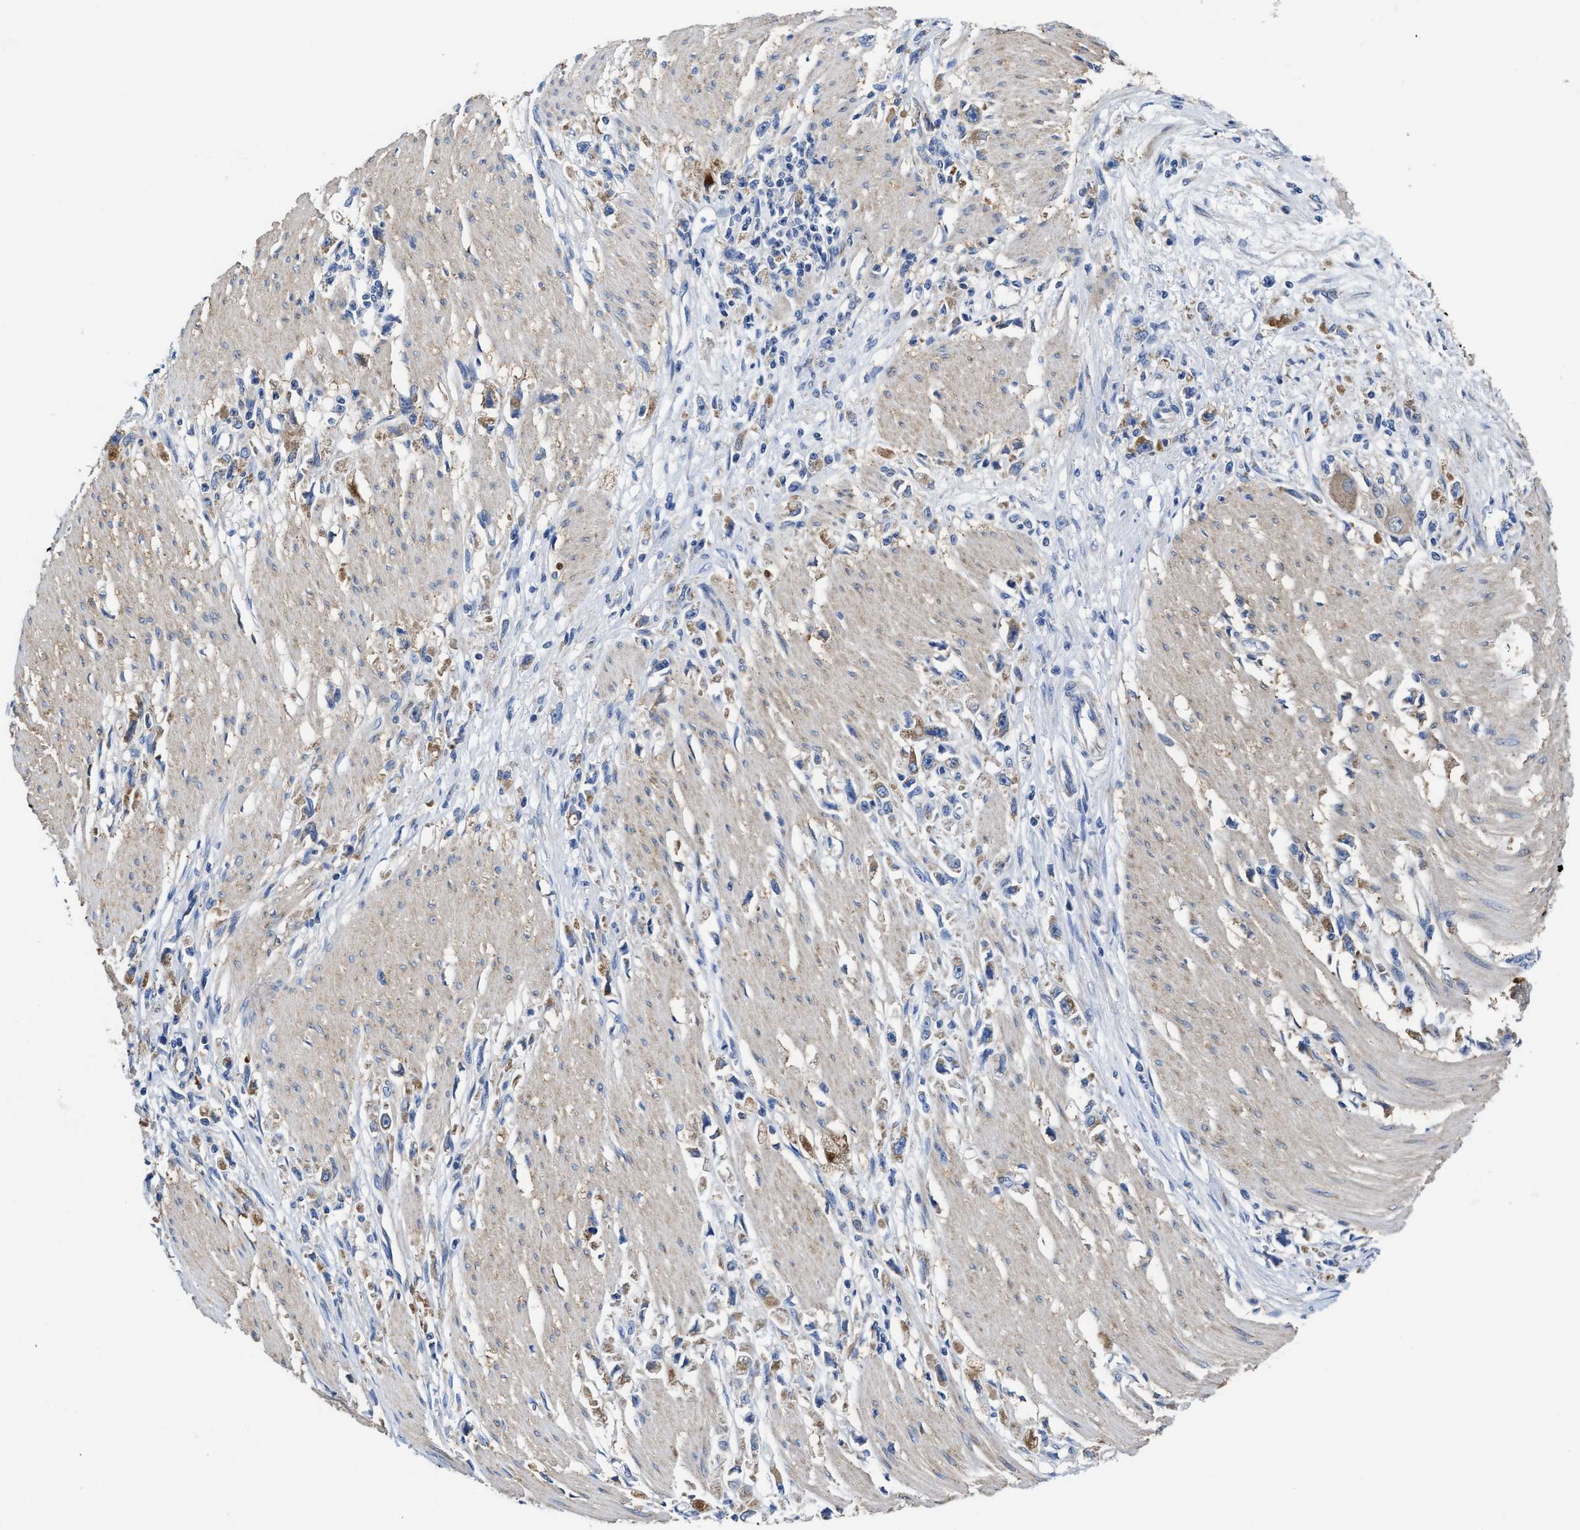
{"staining": {"intensity": "moderate", "quantity": "<25%", "location": "cytoplasmic/membranous"}, "tissue": "stomach cancer", "cell_type": "Tumor cells", "image_type": "cancer", "snomed": [{"axis": "morphology", "description": "Adenocarcinoma, NOS"}, {"axis": "topography", "description": "Stomach"}], "caption": "High-magnification brightfield microscopy of stomach cancer stained with DAB (brown) and counterstained with hematoxylin (blue). tumor cells exhibit moderate cytoplasmic/membranous positivity is seen in approximately<25% of cells. (DAB IHC with brightfield microscopy, high magnification).", "gene": "TMEM30A", "patient": {"sex": "female", "age": 59}}